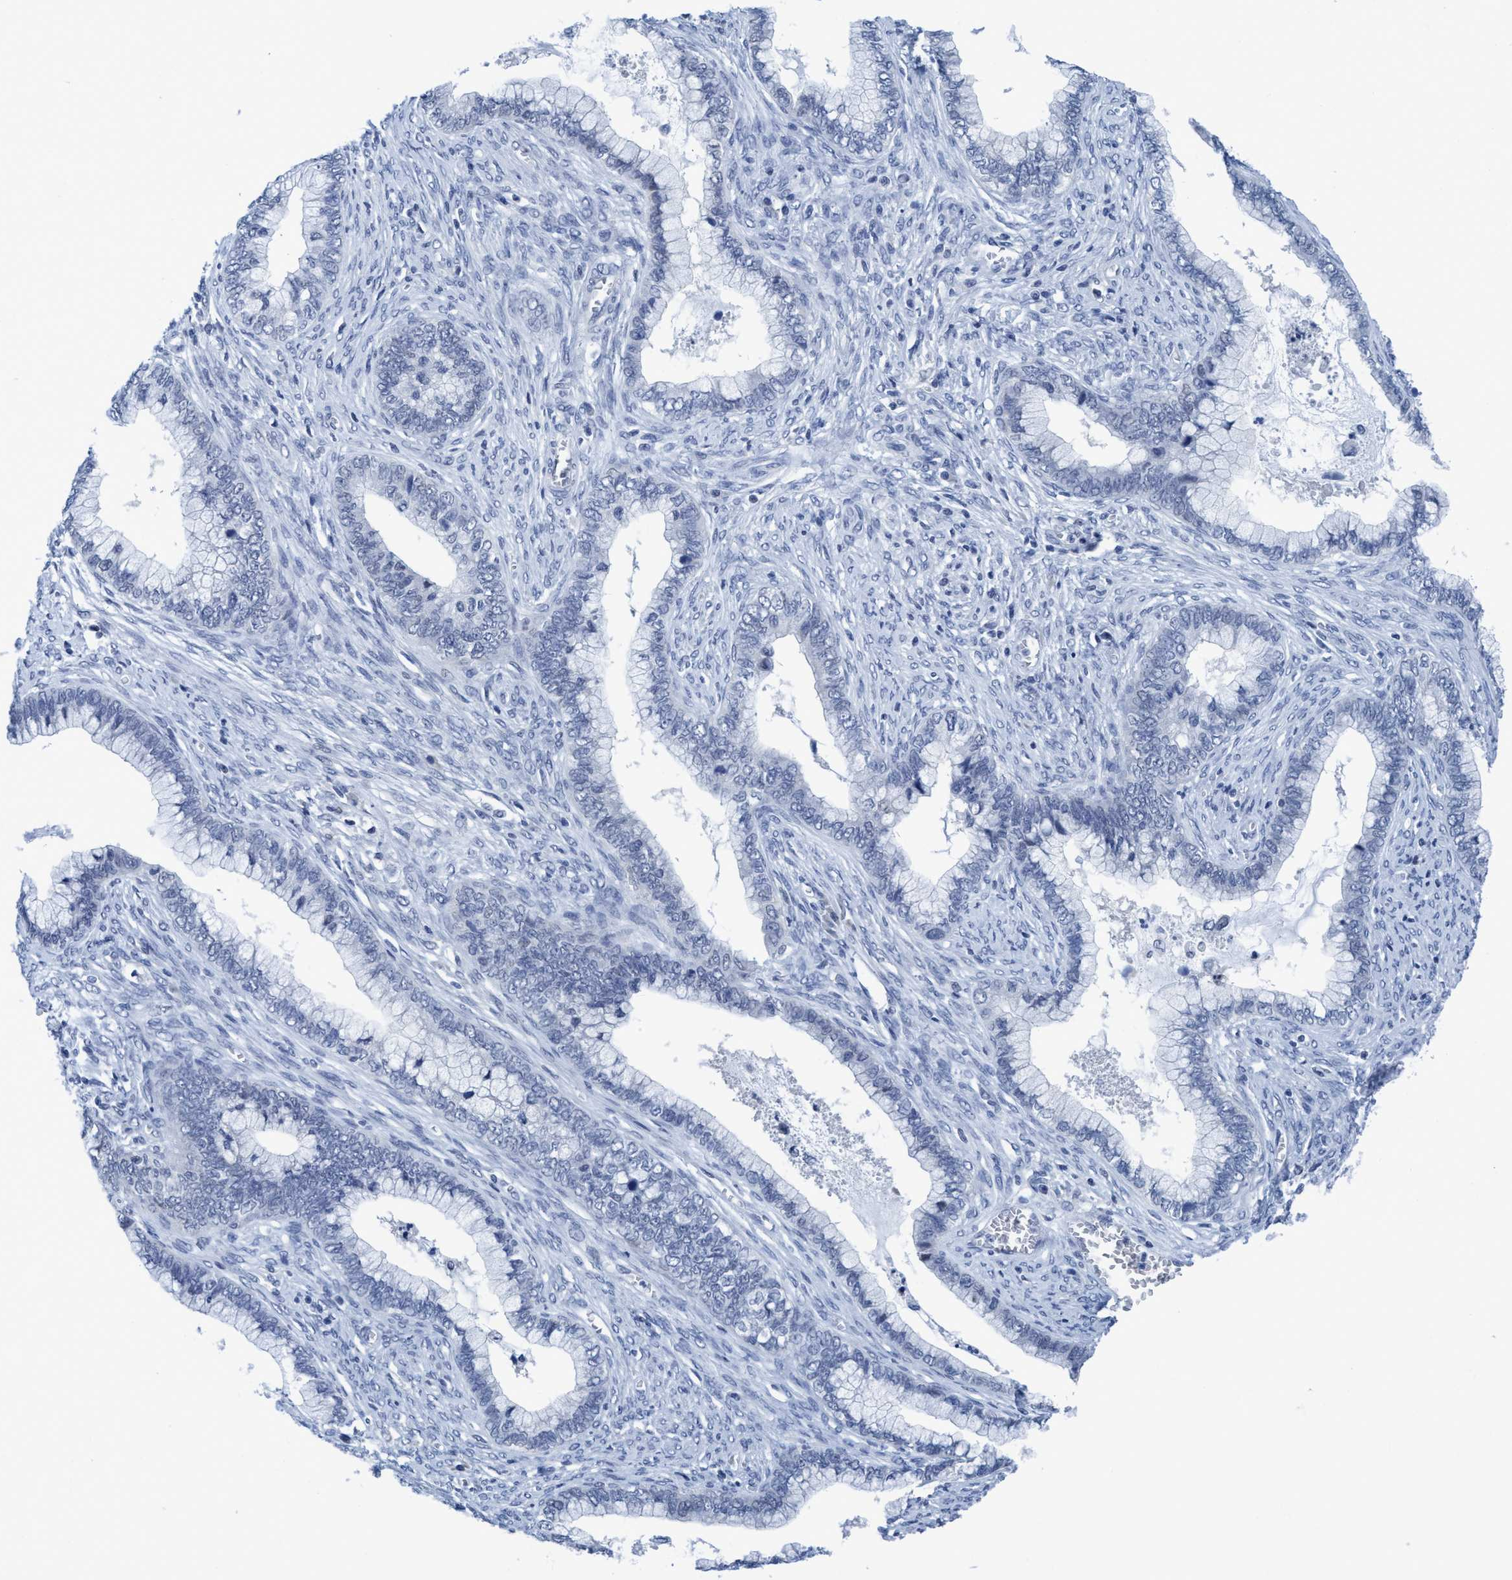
{"staining": {"intensity": "negative", "quantity": "none", "location": "none"}, "tissue": "cervical cancer", "cell_type": "Tumor cells", "image_type": "cancer", "snomed": [{"axis": "morphology", "description": "Adenocarcinoma, NOS"}, {"axis": "topography", "description": "Cervix"}], "caption": "Immunohistochemistry (IHC) micrograph of cervical cancer (adenocarcinoma) stained for a protein (brown), which exhibits no positivity in tumor cells.", "gene": "DNAI1", "patient": {"sex": "female", "age": 44}}